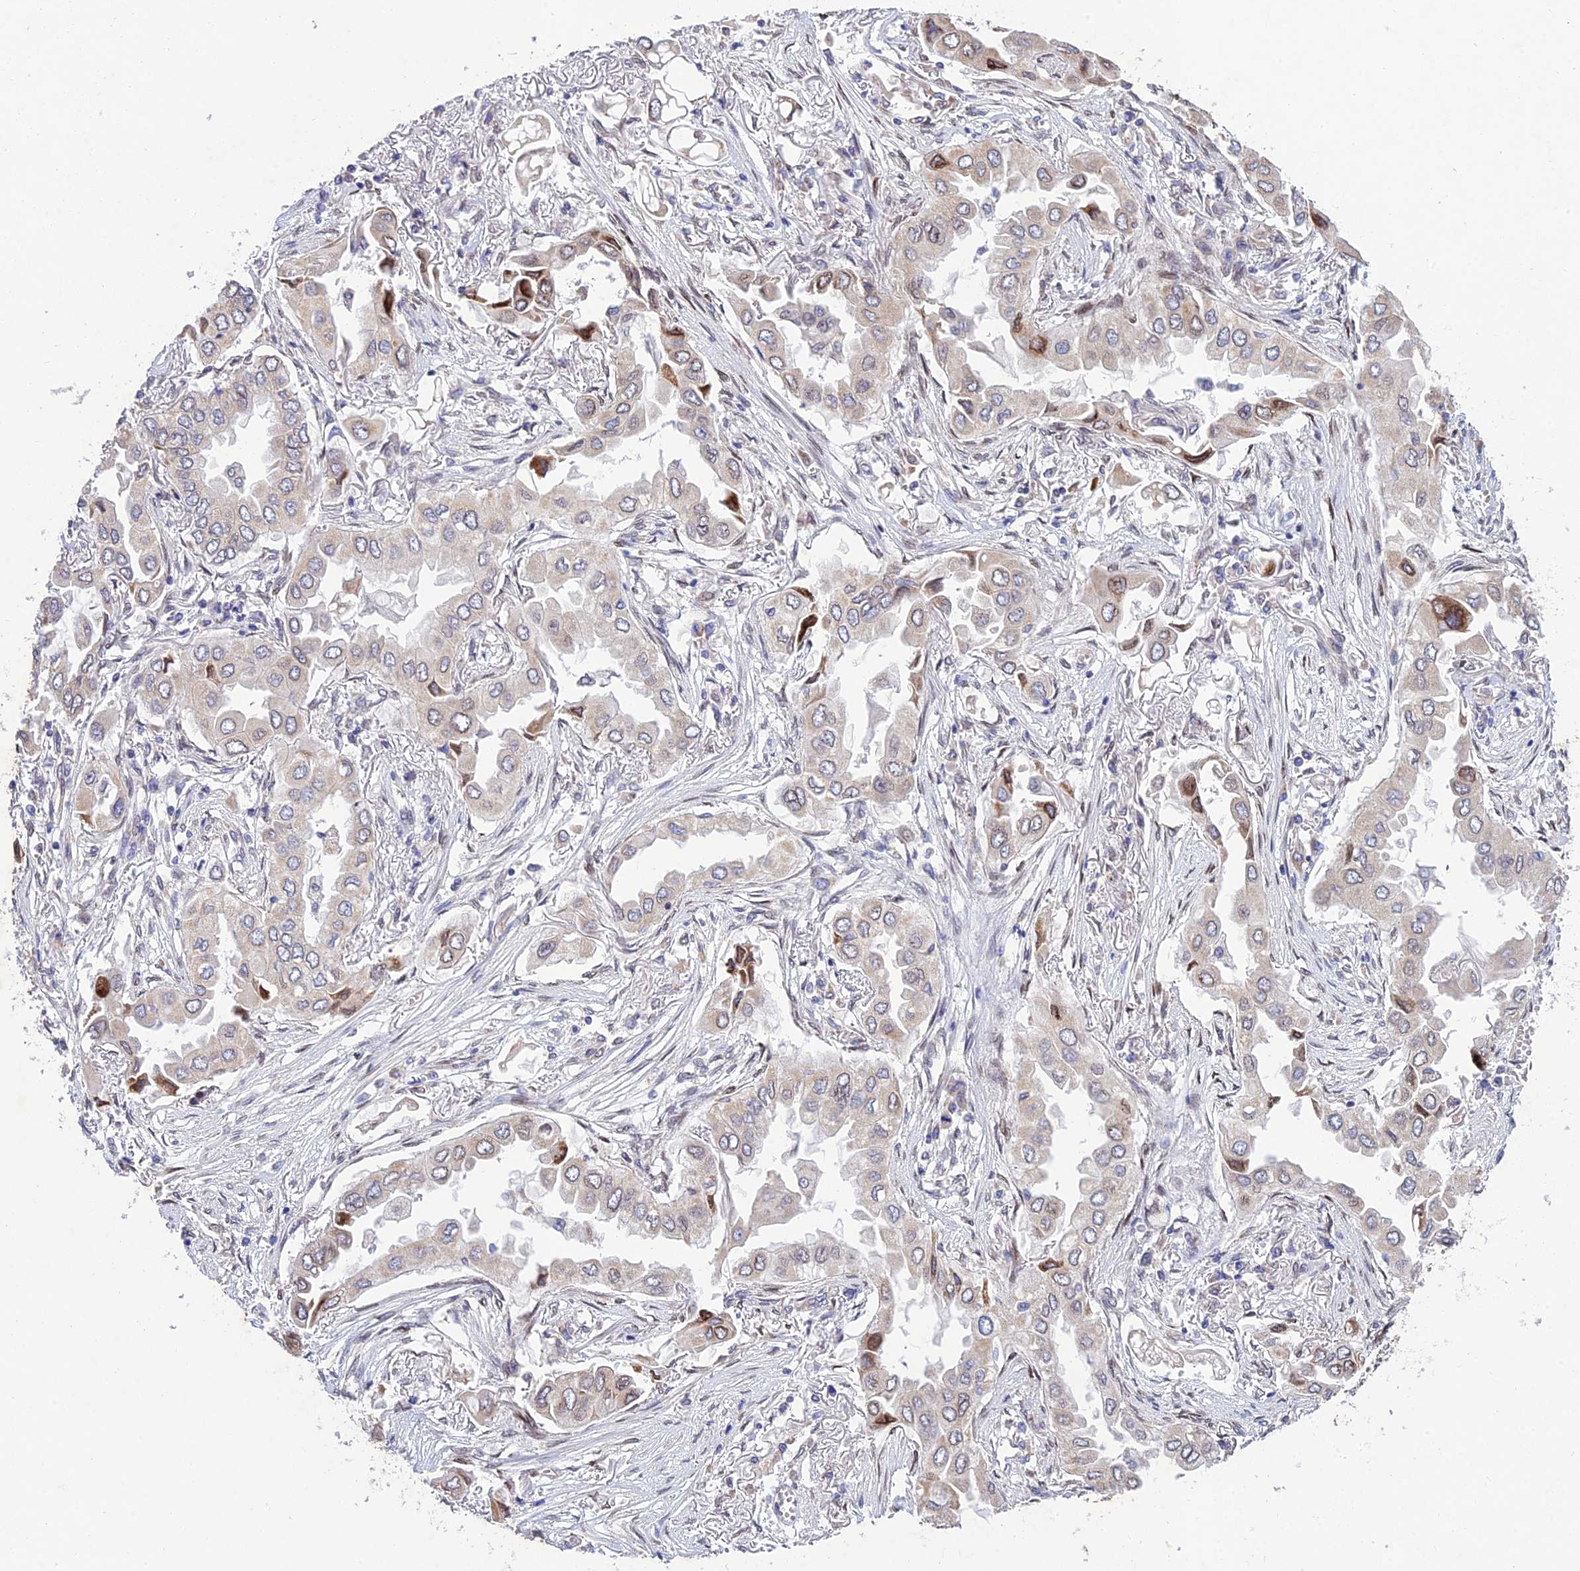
{"staining": {"intensity": "moderate", "quantity": "<25%", "location": "cytoplasmic/membranous"}, "tissue": "lung cancer", "cell_type": "Tumor cells", "image_type": "cancer", "snomed": [{"axis": "morphology", "description": "Adenocarcinoma, NOS"}, {"axis": "topography", "description": "Lung"}], "caption": "Immunohistochemistry (IHC) image of lung cancer stained for a protein (brown), which exhibits low levels of moderate cytoplasmic/membranous staining in about <25% of tumor cells.", "gene": "MGAT2", "patient": {"sex": "female", "age": 76}}